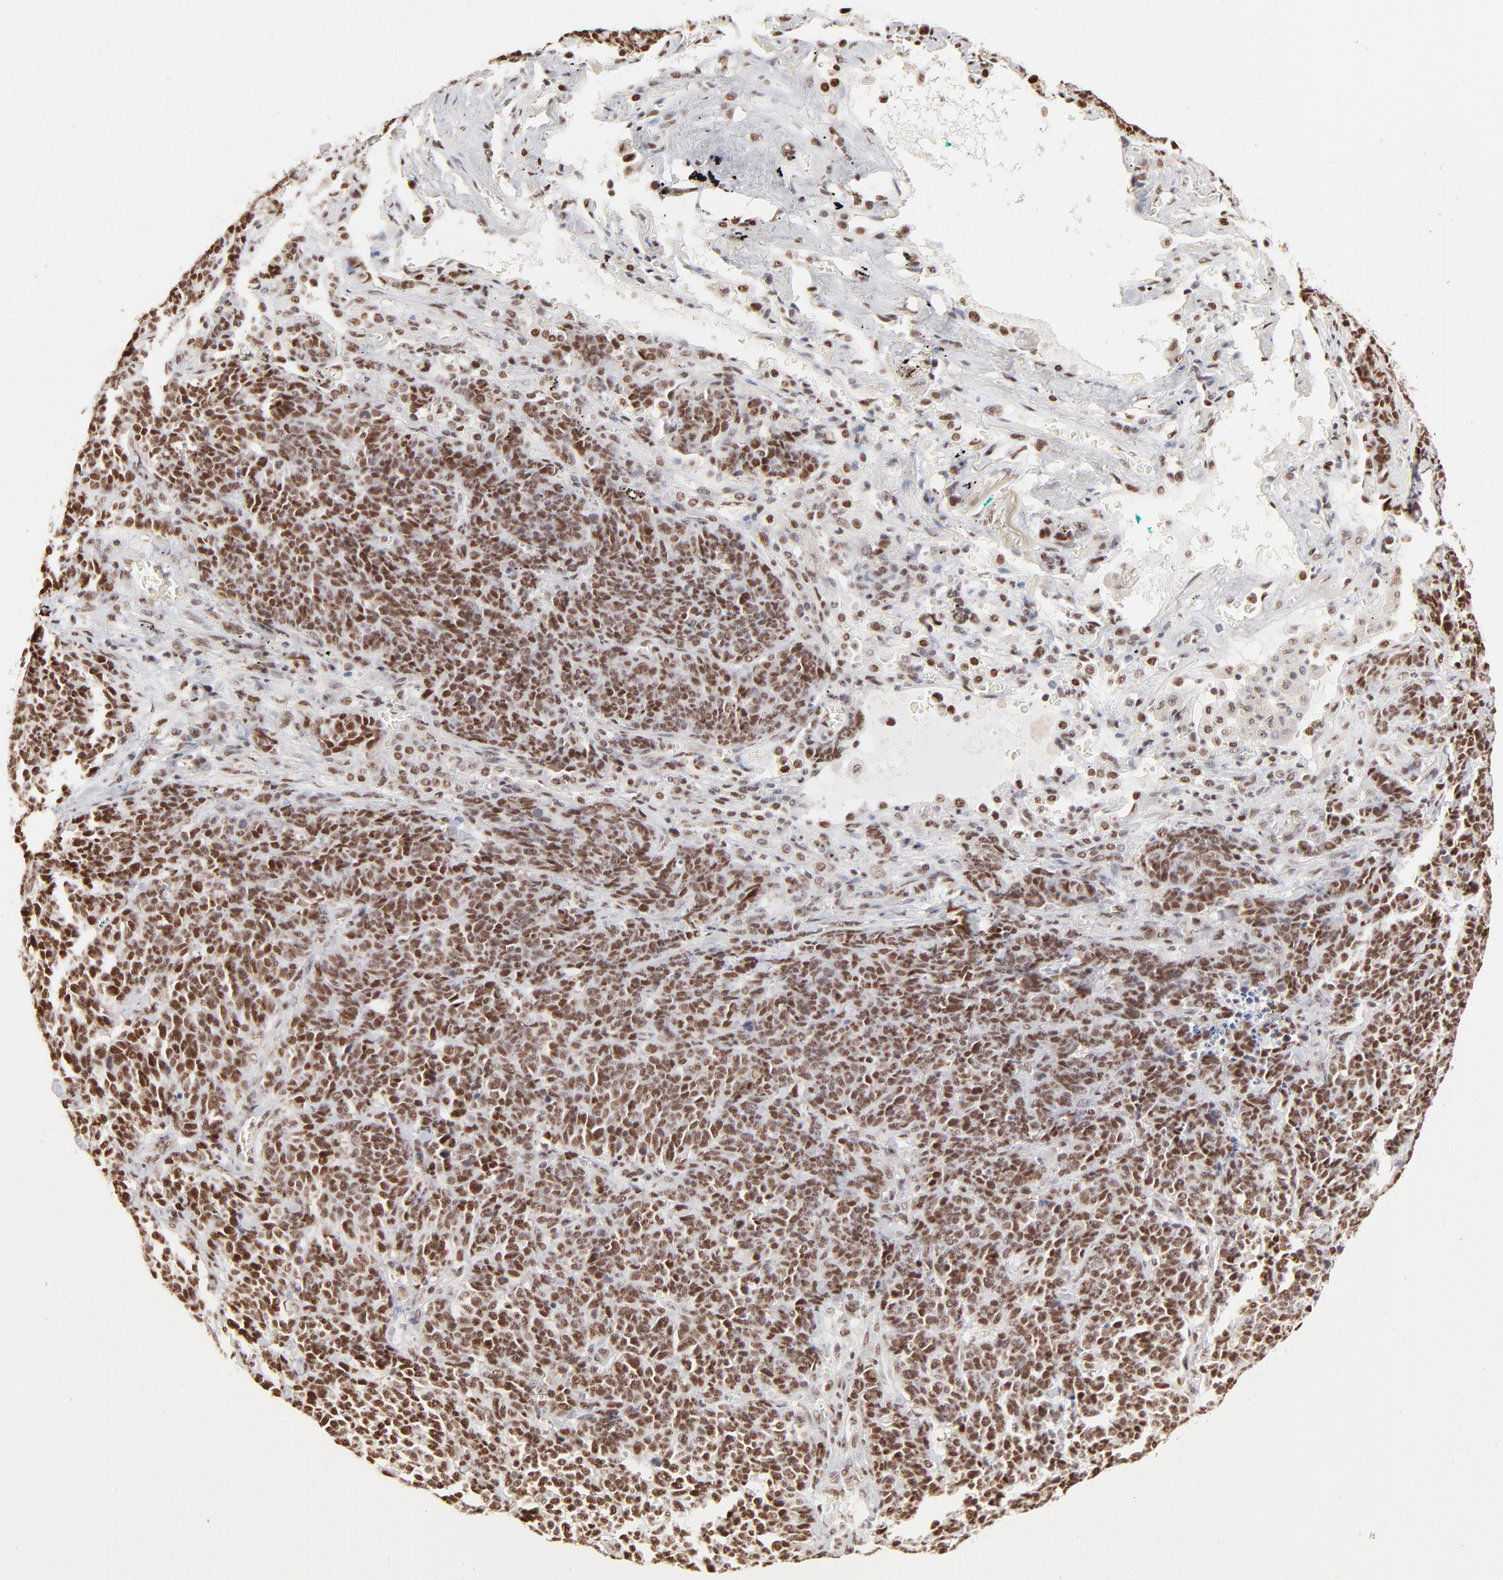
{"staining": {"intensity": "moderate", "quantity": ">75%", "location": "nuclear"}, "tissue": "lung cancer", "cell_type": "Tumor cells", "image_type": "cancer", "snomed": [{"axis": "morphology", "description": "Neoplasm, malignant, NOS"}, {"axis": "topography", "description": "Lung"}], "caption": "About >75% of tumor cells in human neoplasm (malignant) (lung) show moderate nuclear protein positivity as visualized by brown immunohistochemical staining.", "gene": "TARDBP", "patient": {"sex": "female", "age": 58}}